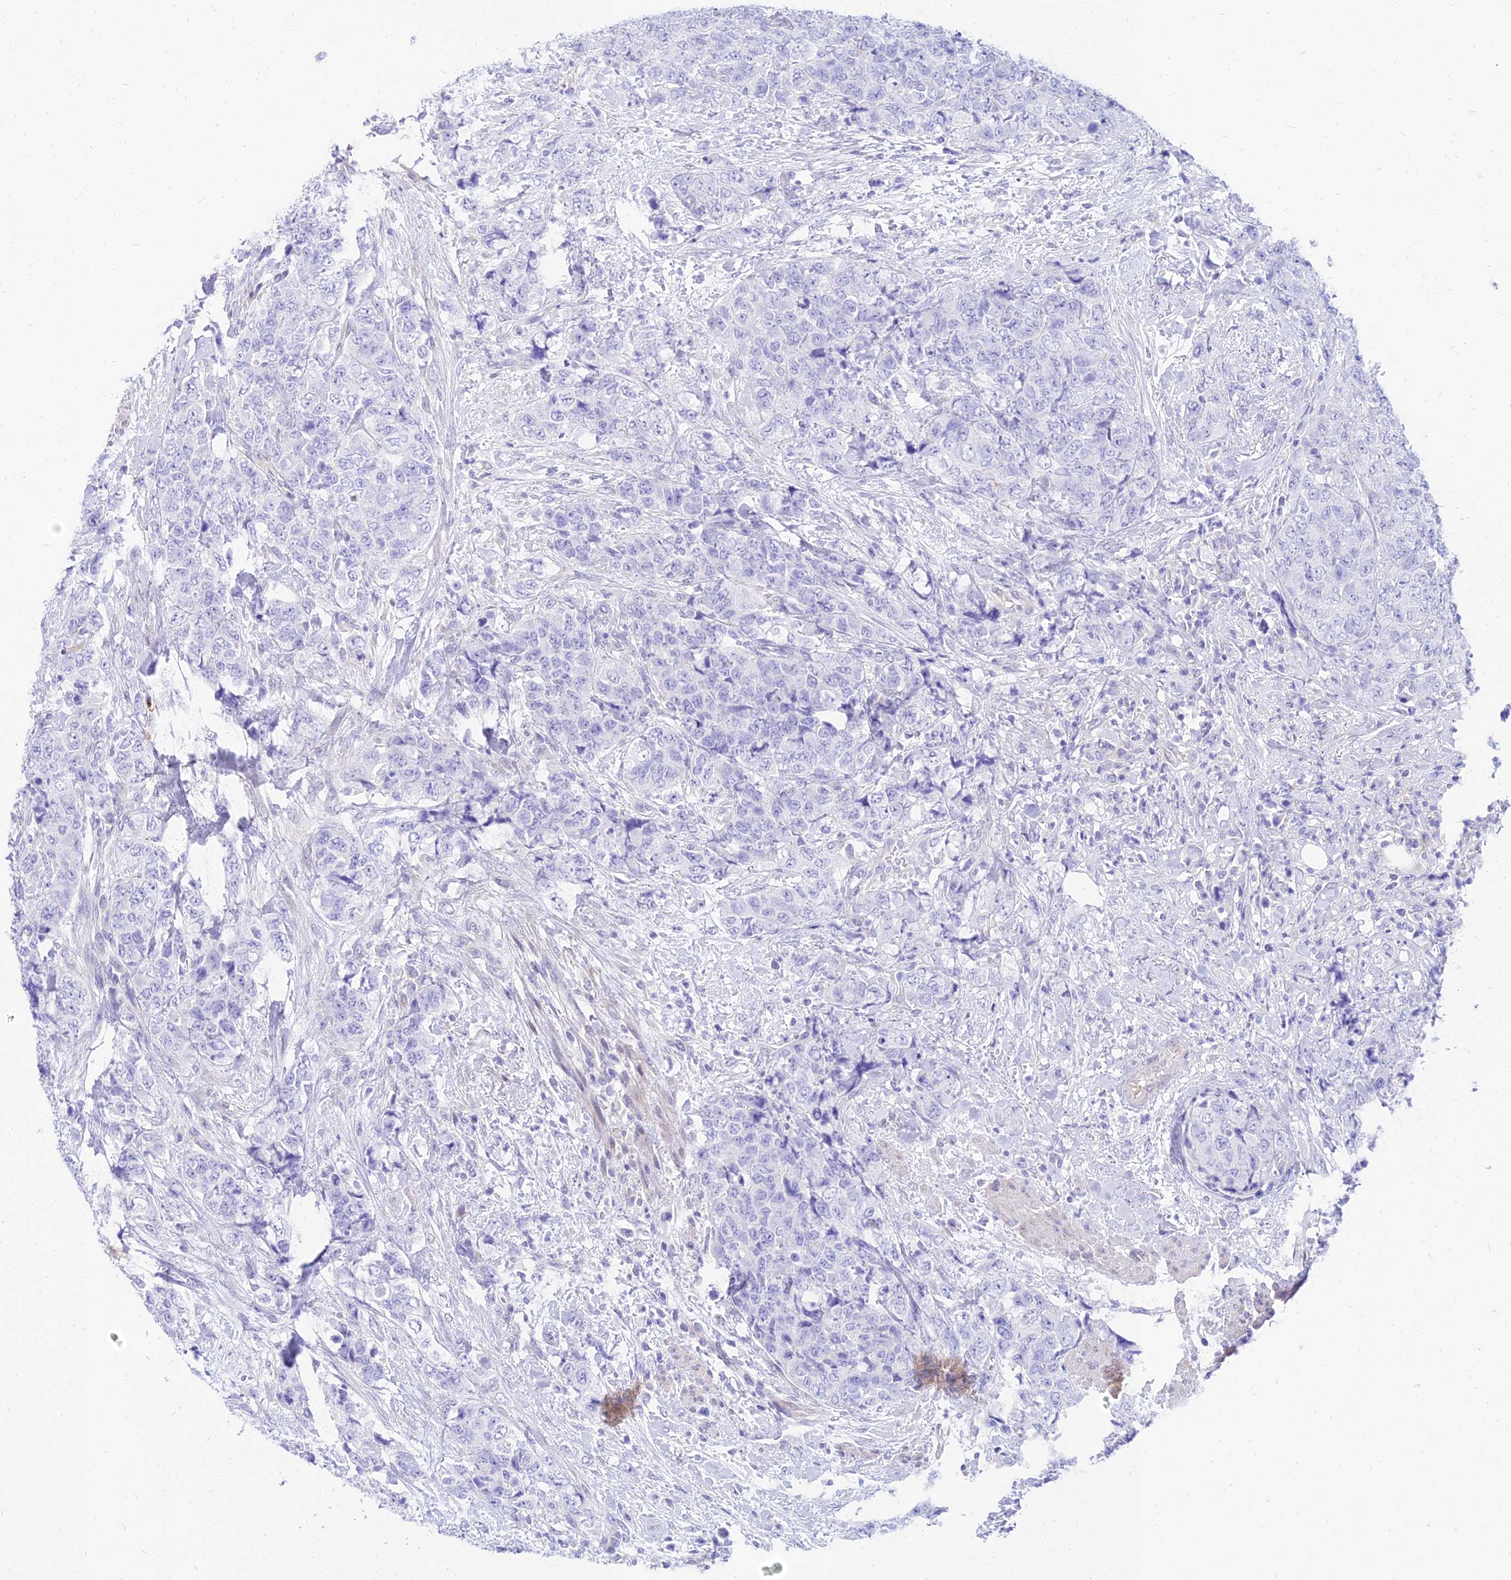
{"staining": {"intensity": "negative", "quantity": "none", "location": "none"}, "tissue": "urothelial cancer", "cell_type": "Tumor cells", "image_type": "cancer", "snomed": [{"axis": "morphology", "description": "Urothelial carcinoma, High grade"}, {"axis": "topography", "description": "Urinary bladder"}], "caption": "An immunohistochemistry (IHC) photomicrograph of urothelial cancer is shown. There is no staining in tumor cells of urothelial cancer.", "gene": "TAC3", "patient": {"sex": "female", "age": 78}}